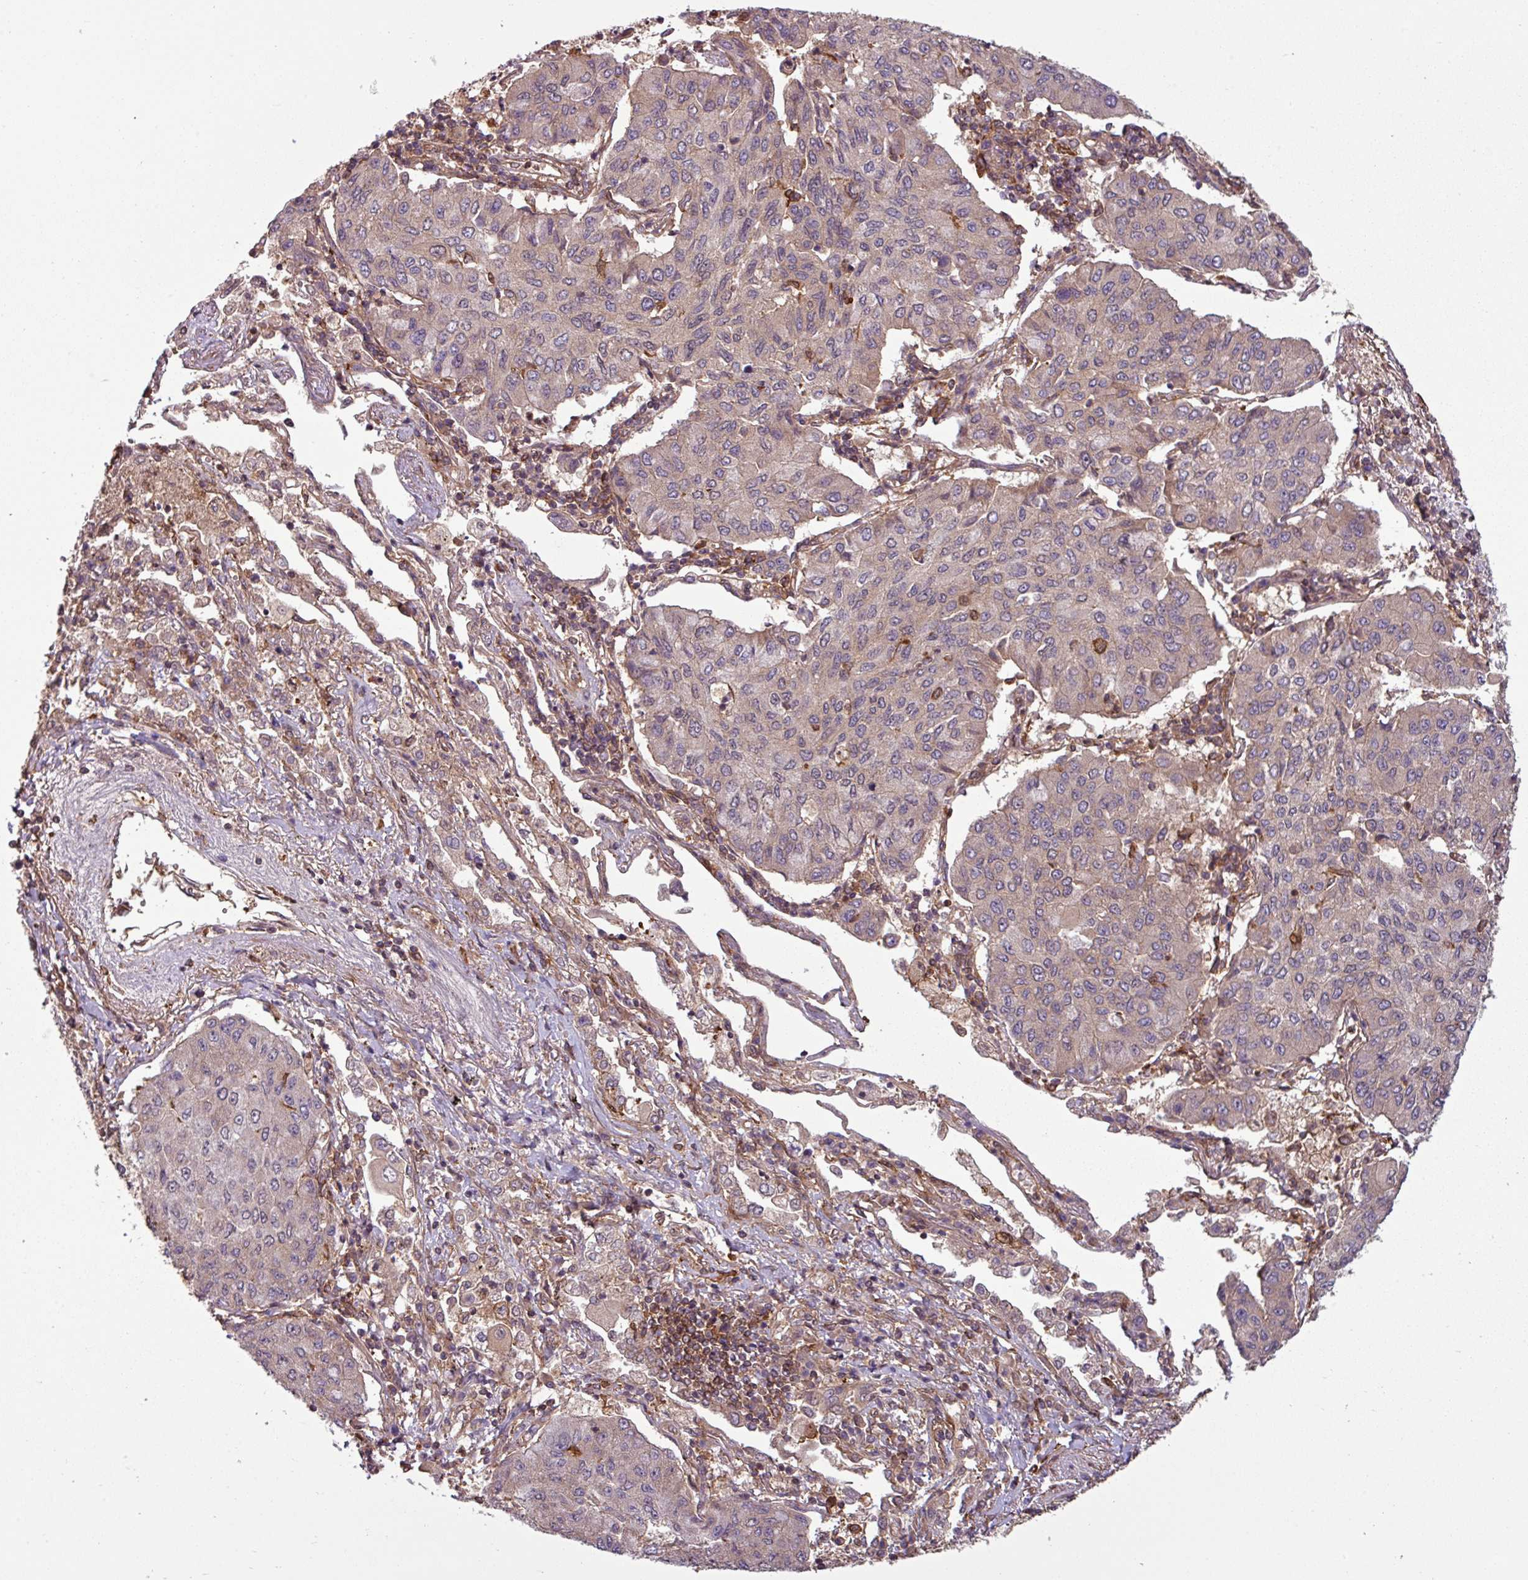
{"staining": {"intensity": "weak", "quantity": "25%-75%", "location": "cytoplasmic/membranous"}, "tissue": "lung cancer", "cell_type": "Tumor cells", "image_type": "cancer", "snomed": [{"axis": "morphology", "description": "Squamous cell carcinoma, NOS"}, {"axis": "topography", "description": "Lung"}], "caption": "Tumor cells show weak cytoplasmic/membranous expression in about 25%-75% of cells in lung squamous cell carcinoma.", "gene": "SH3BGRL", "patient": {"sex": "male", "age": 74}}